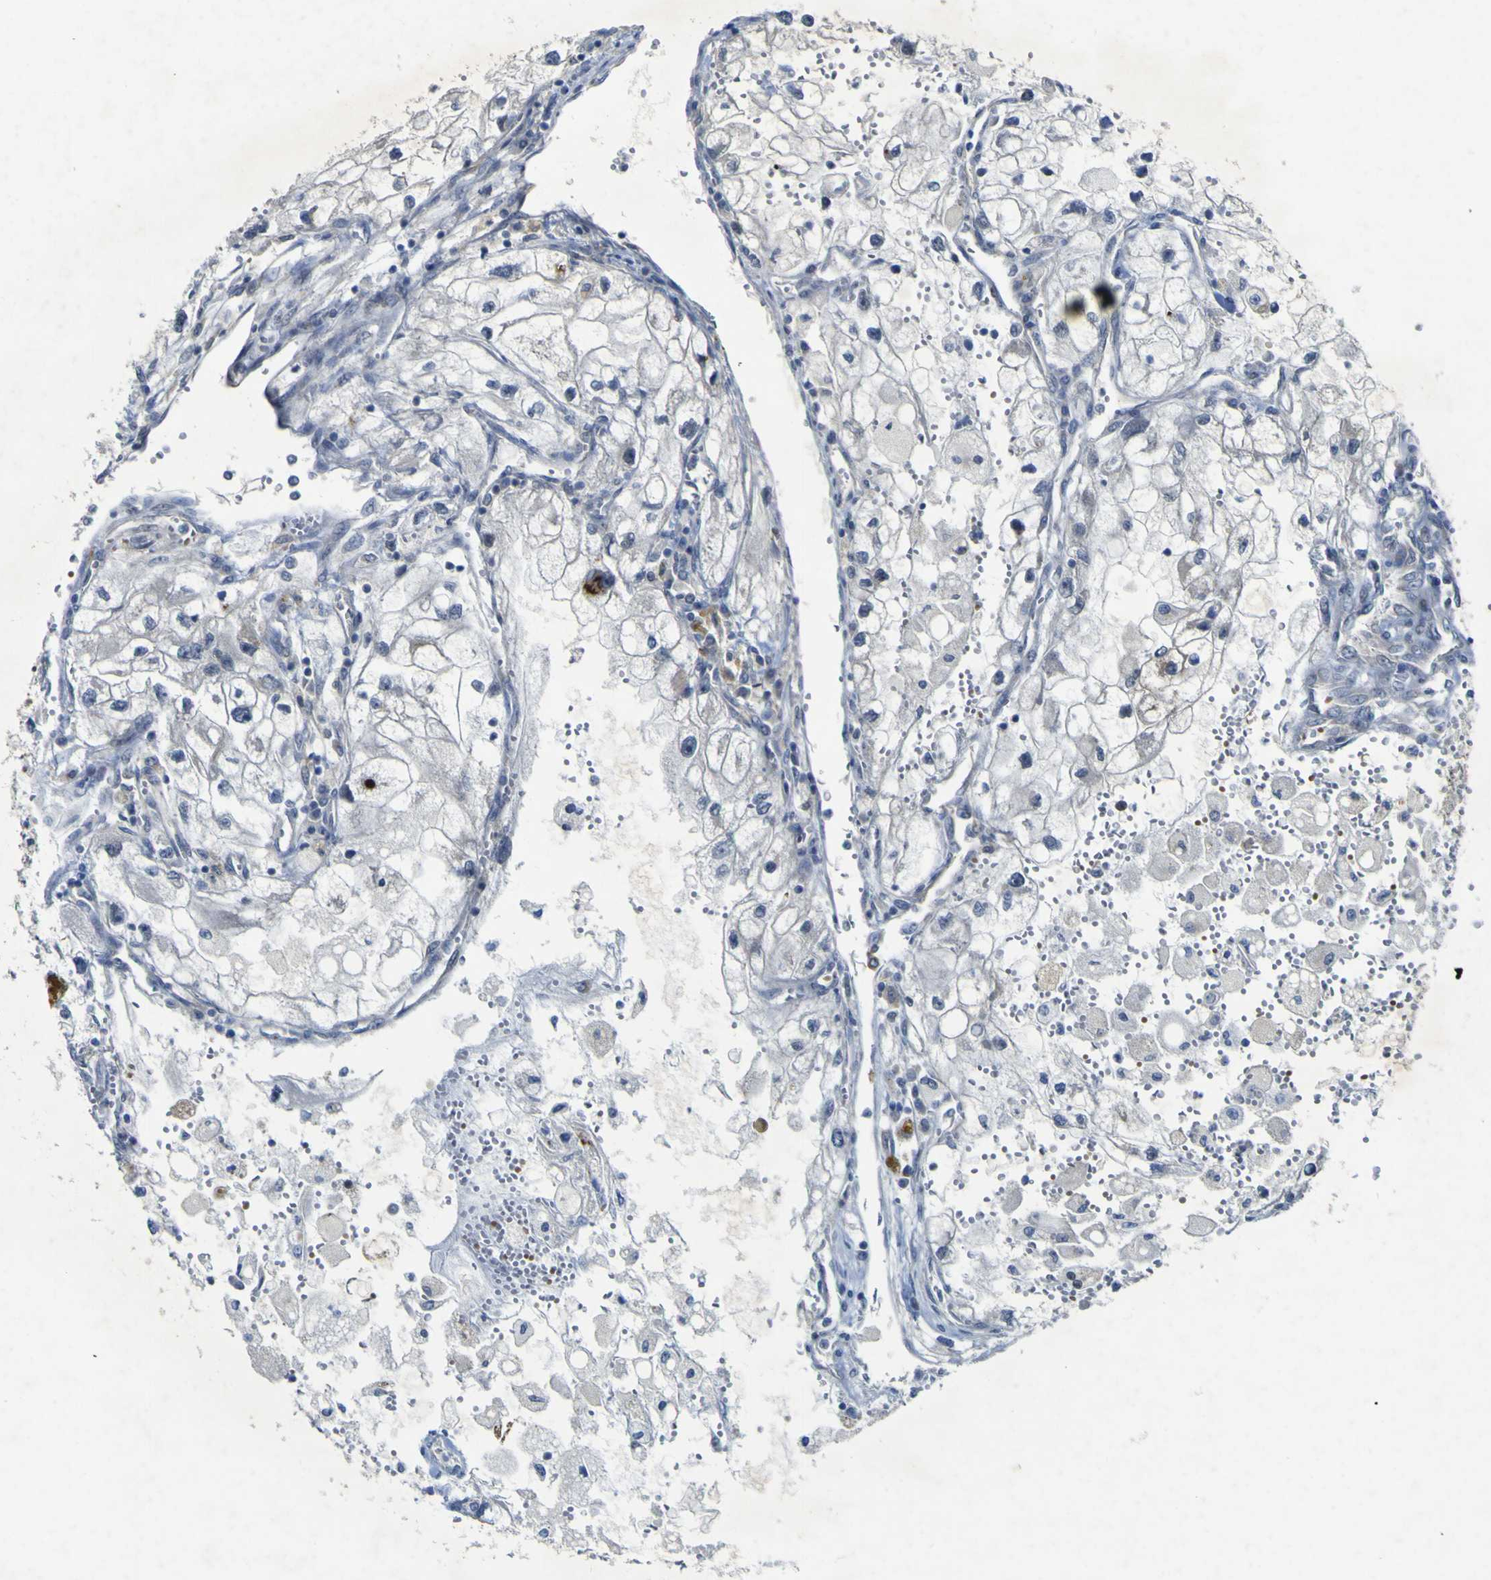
{"staining": {"intensity": "negative", "quantity": "none", "location": "none"}, "tissue": "renal cancer", "cell_type": "Tumor cells", "image_type": "cancer", "snomed": [{"axis": "morphology", "description": "Adenocarcinoma, NOS"}, {"axis": "topography", "description": "Kidney"}], "caption": "The image displays no significant expression in tumor cells of renal adenocarcinoma.", "gene": "NAV1", "patient": {"sex": "female", "age": 70}}